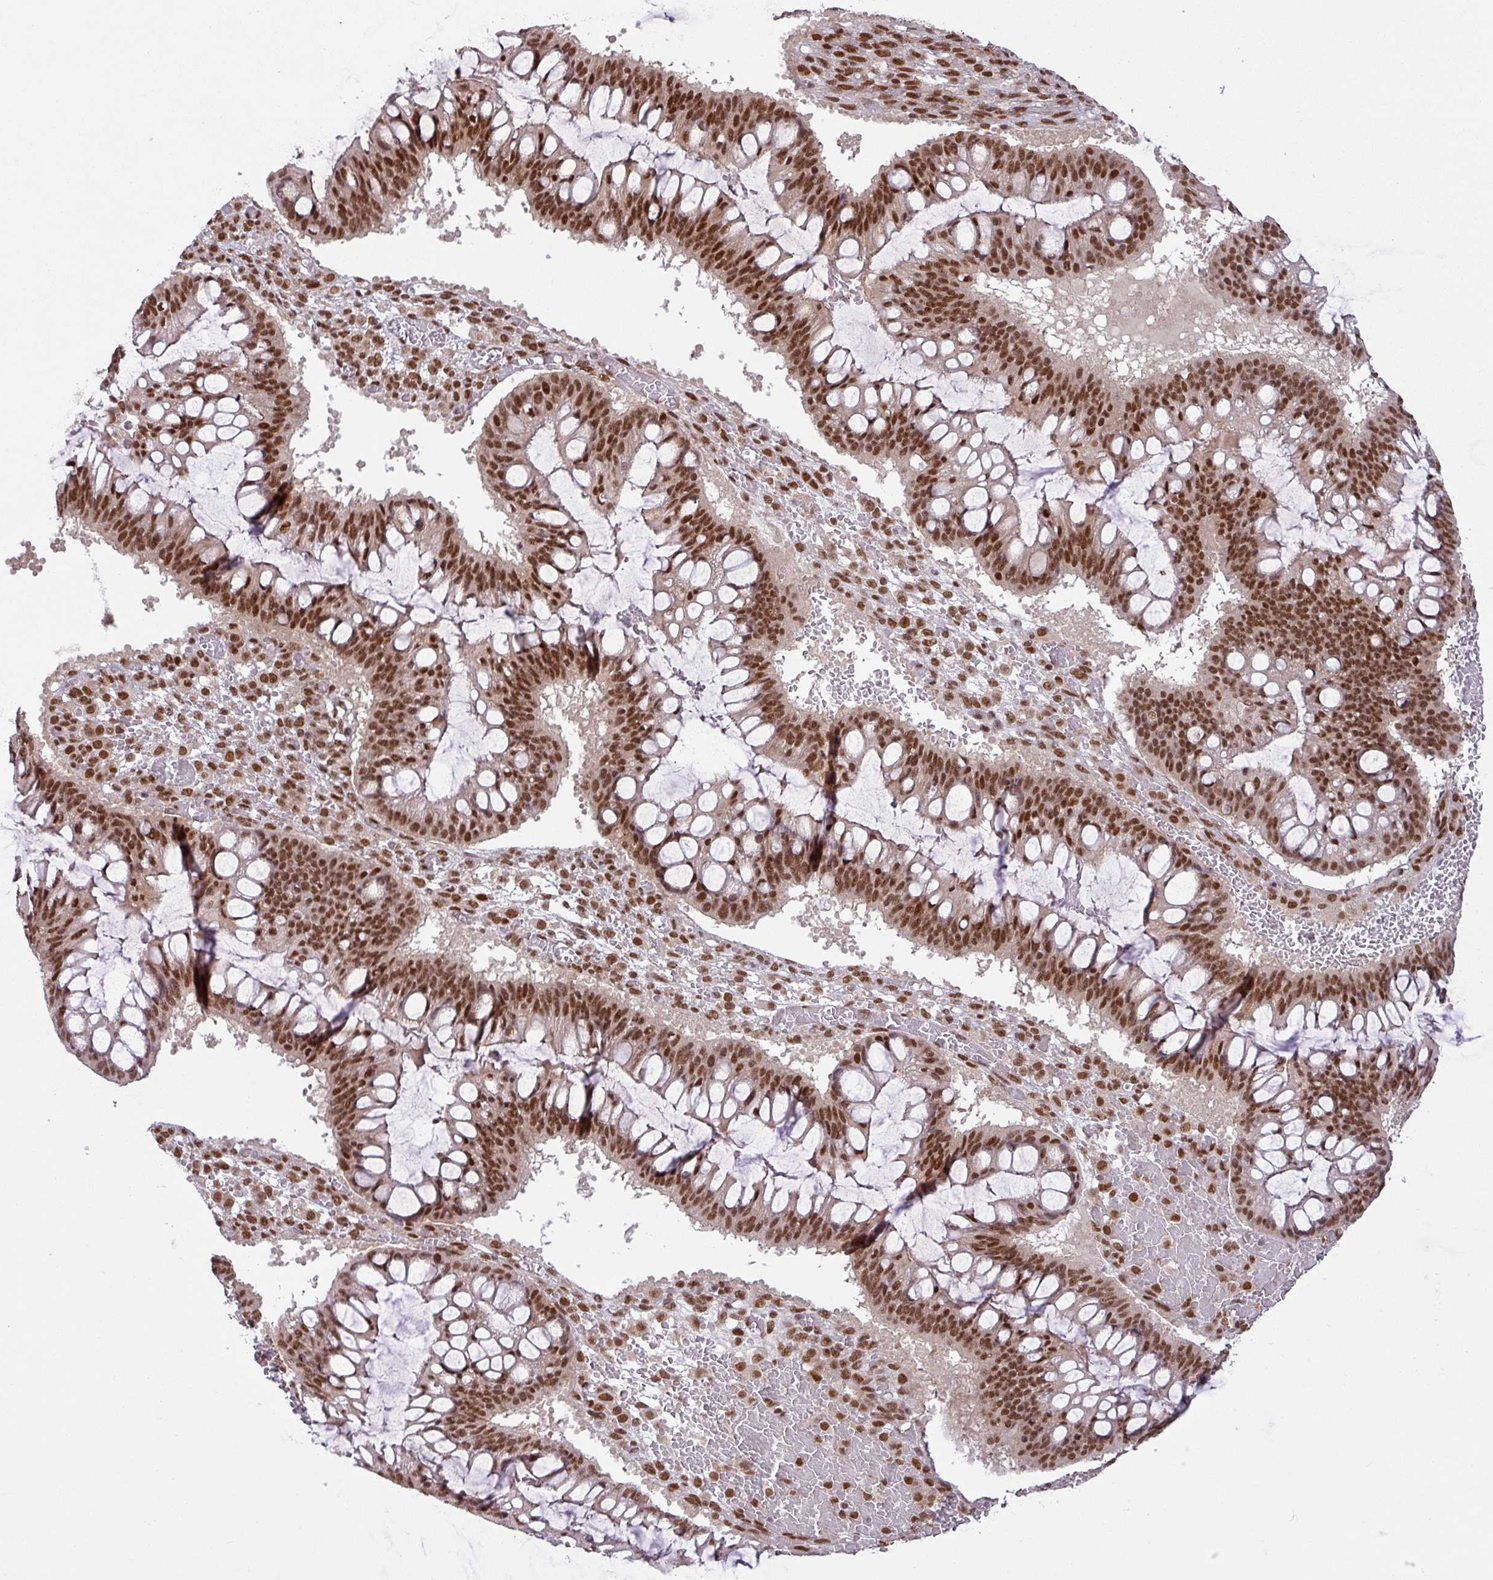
{"staining": {"intensity": "moderate", "quantity": ">75%", "location": "nuclear"}, "tissue": "ovarian cancer", "cell_type": "Tumor cells", "image_type": "cancer", "snomed": [{"axis": "morphology", "description": "Cystadenocarcinoma, mucinous, NOS"}, {"axis": "topography", "description": "Ovary"}], "caption": "IHC of human mucinous cystadenocarcinoma (ovarian) exhibits medium levels of moderate nuclear staining in approximately >75% of tumor cells.", "gene": "SRSF2", "patient": {"sex": "female", "age": 73}}